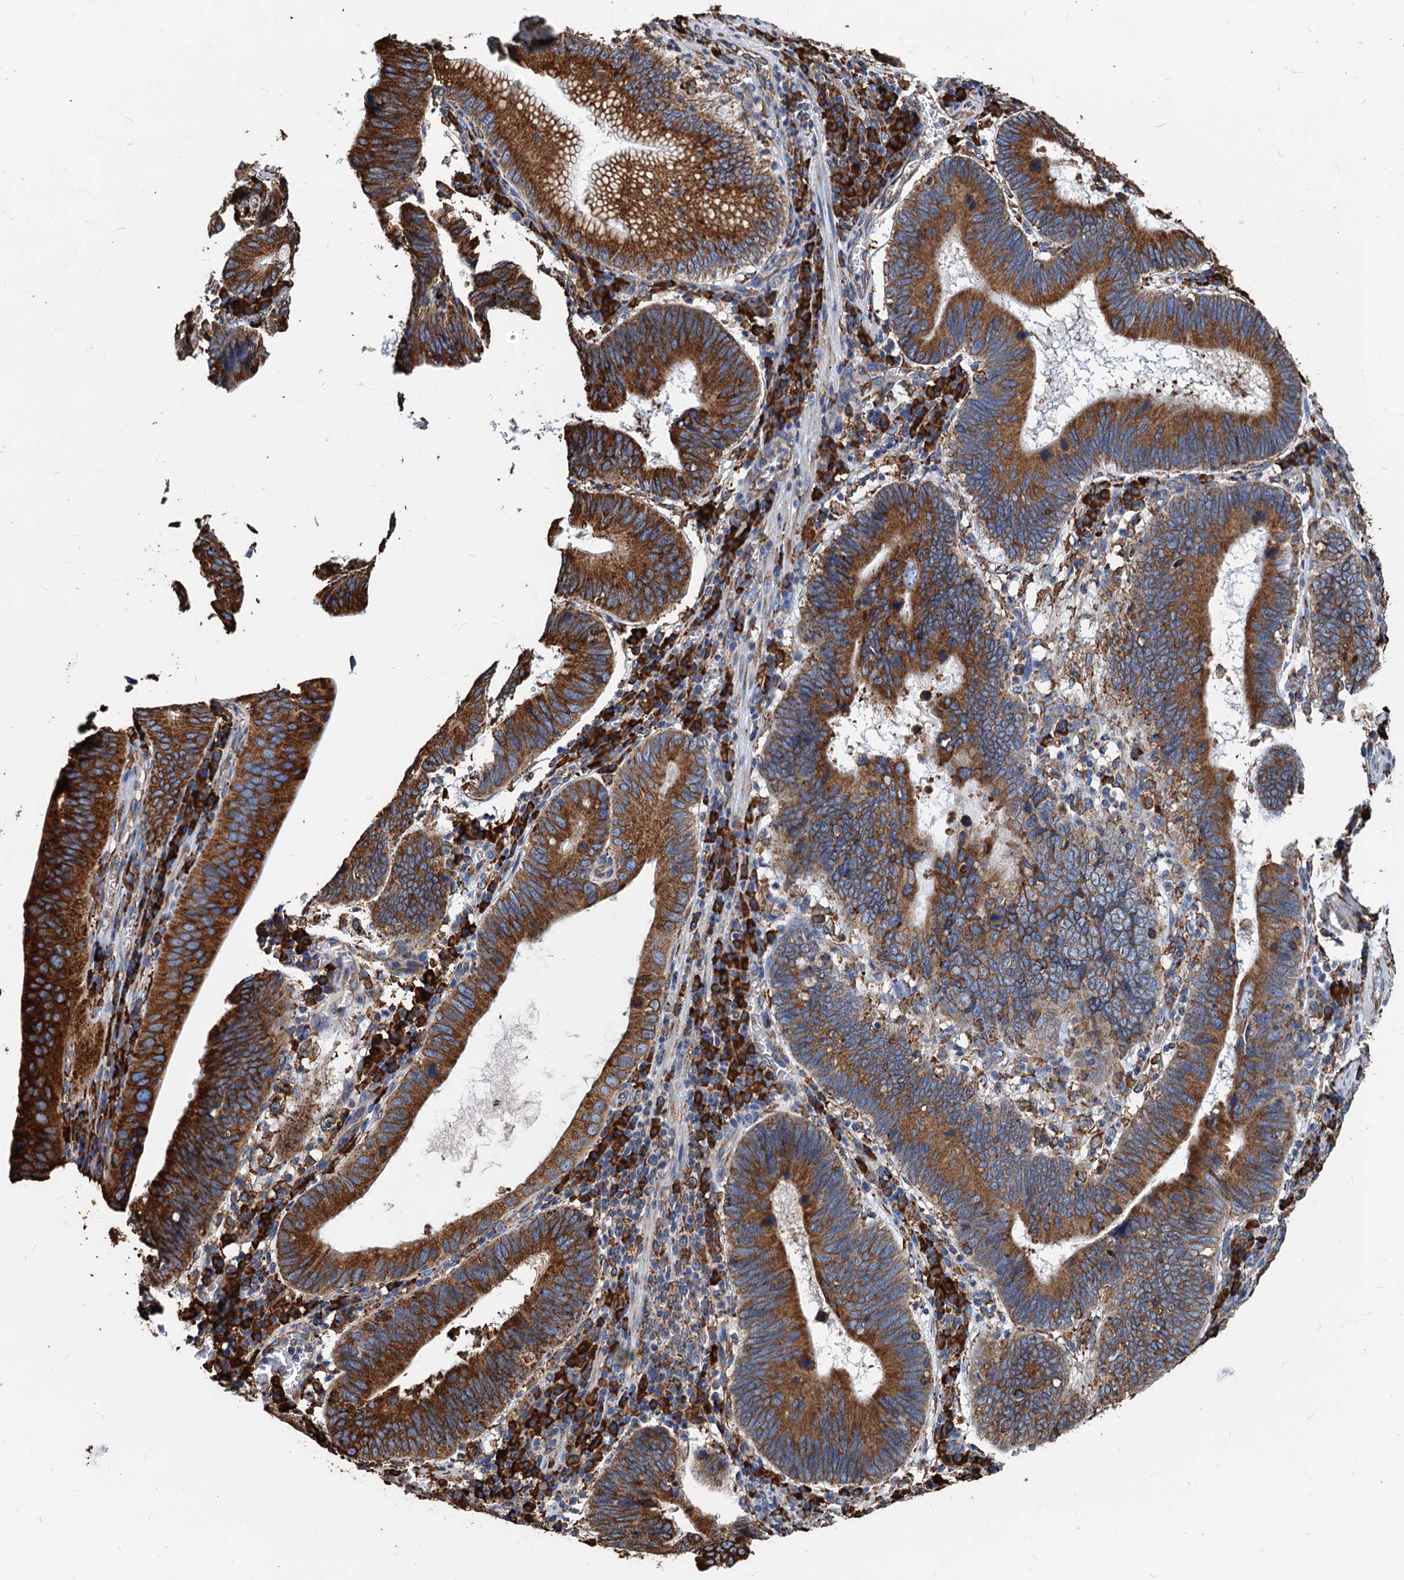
{"staining": {"intensity": "strong", "quantity": ">75%", "location": "cytoplasmic/membranous"}, "tissue": "stomach cancer", "cell_type": "Tumor cells", "image_type": "cancer", "snomed": [{"axis": "morphology", "description": "Adenocarcinoma, NOS"}, {"axis": "topography", "description": "Stomach"}], "caption": "IHC of stomach cancer demonstrates high levels of strong cytoplasmic/membranous positivity in approximately >75% of tumor cells.", "gene": "HSPA5", "patient": {"sex": "male", "age": 59}}